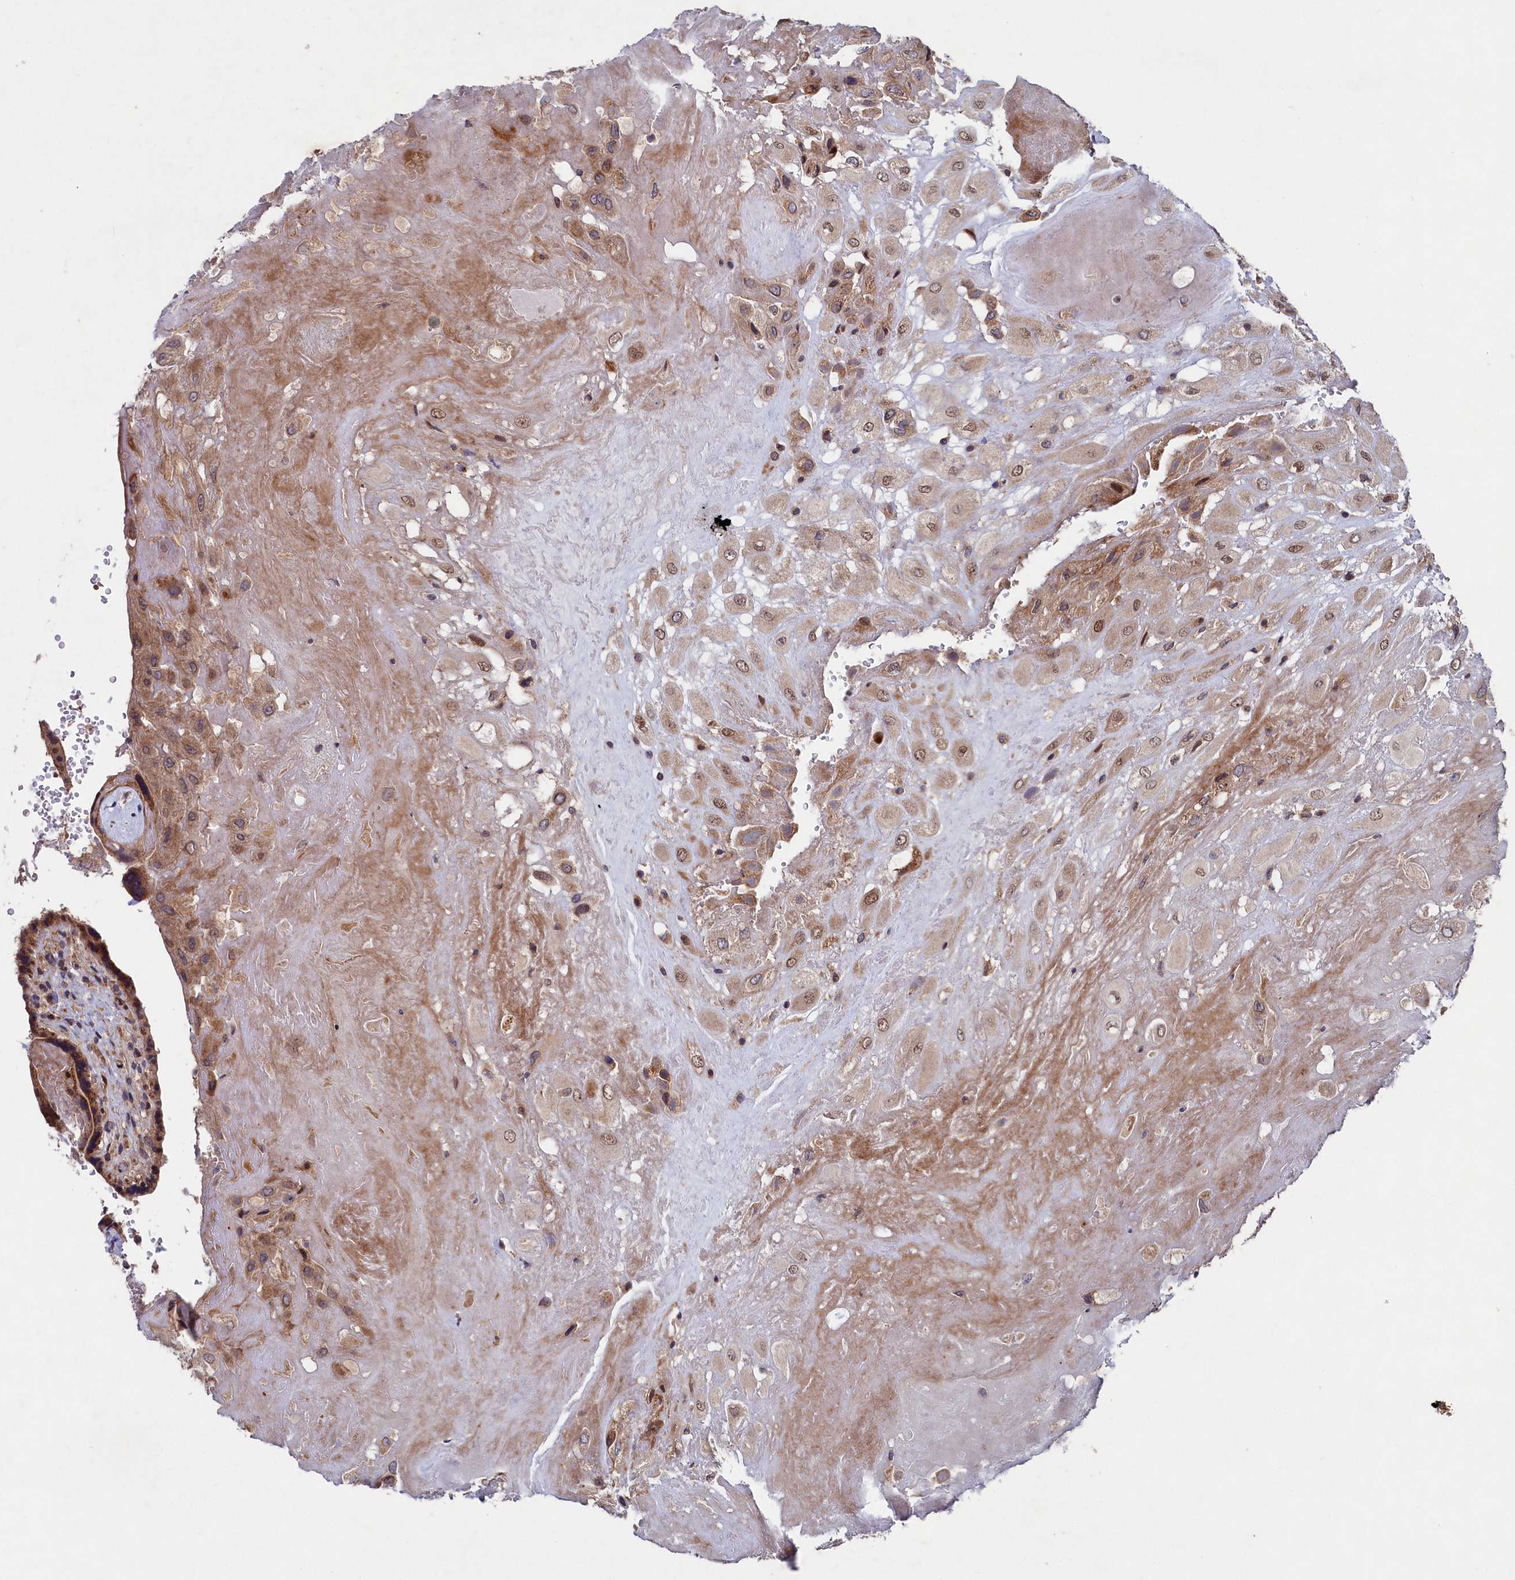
{"staining": {"intensity": "moderate", "quantity": ">75%", "location": "cytoplasmic/membranous"}, "tissue": "placenta", "cell_type": "Decidual cells", "image_type": "normal", "snomed": [{"axis": "morphology", "description": "Normal tissue, NOS"}, {"axis": "topography", "description": "Placenta"}], "caption": "Immunohistochemistry (IHC) of benign human placenta shows medium levels of moderate cytoplasmic/membranous expression in about >75% of decidual cells. (DAB (3,3'-diaminobenzidine) = brown stain, brightfield microscopy at high magnification).", "gene": "SUPV3L1", "patient": {"sex": "female", "age": 37}}